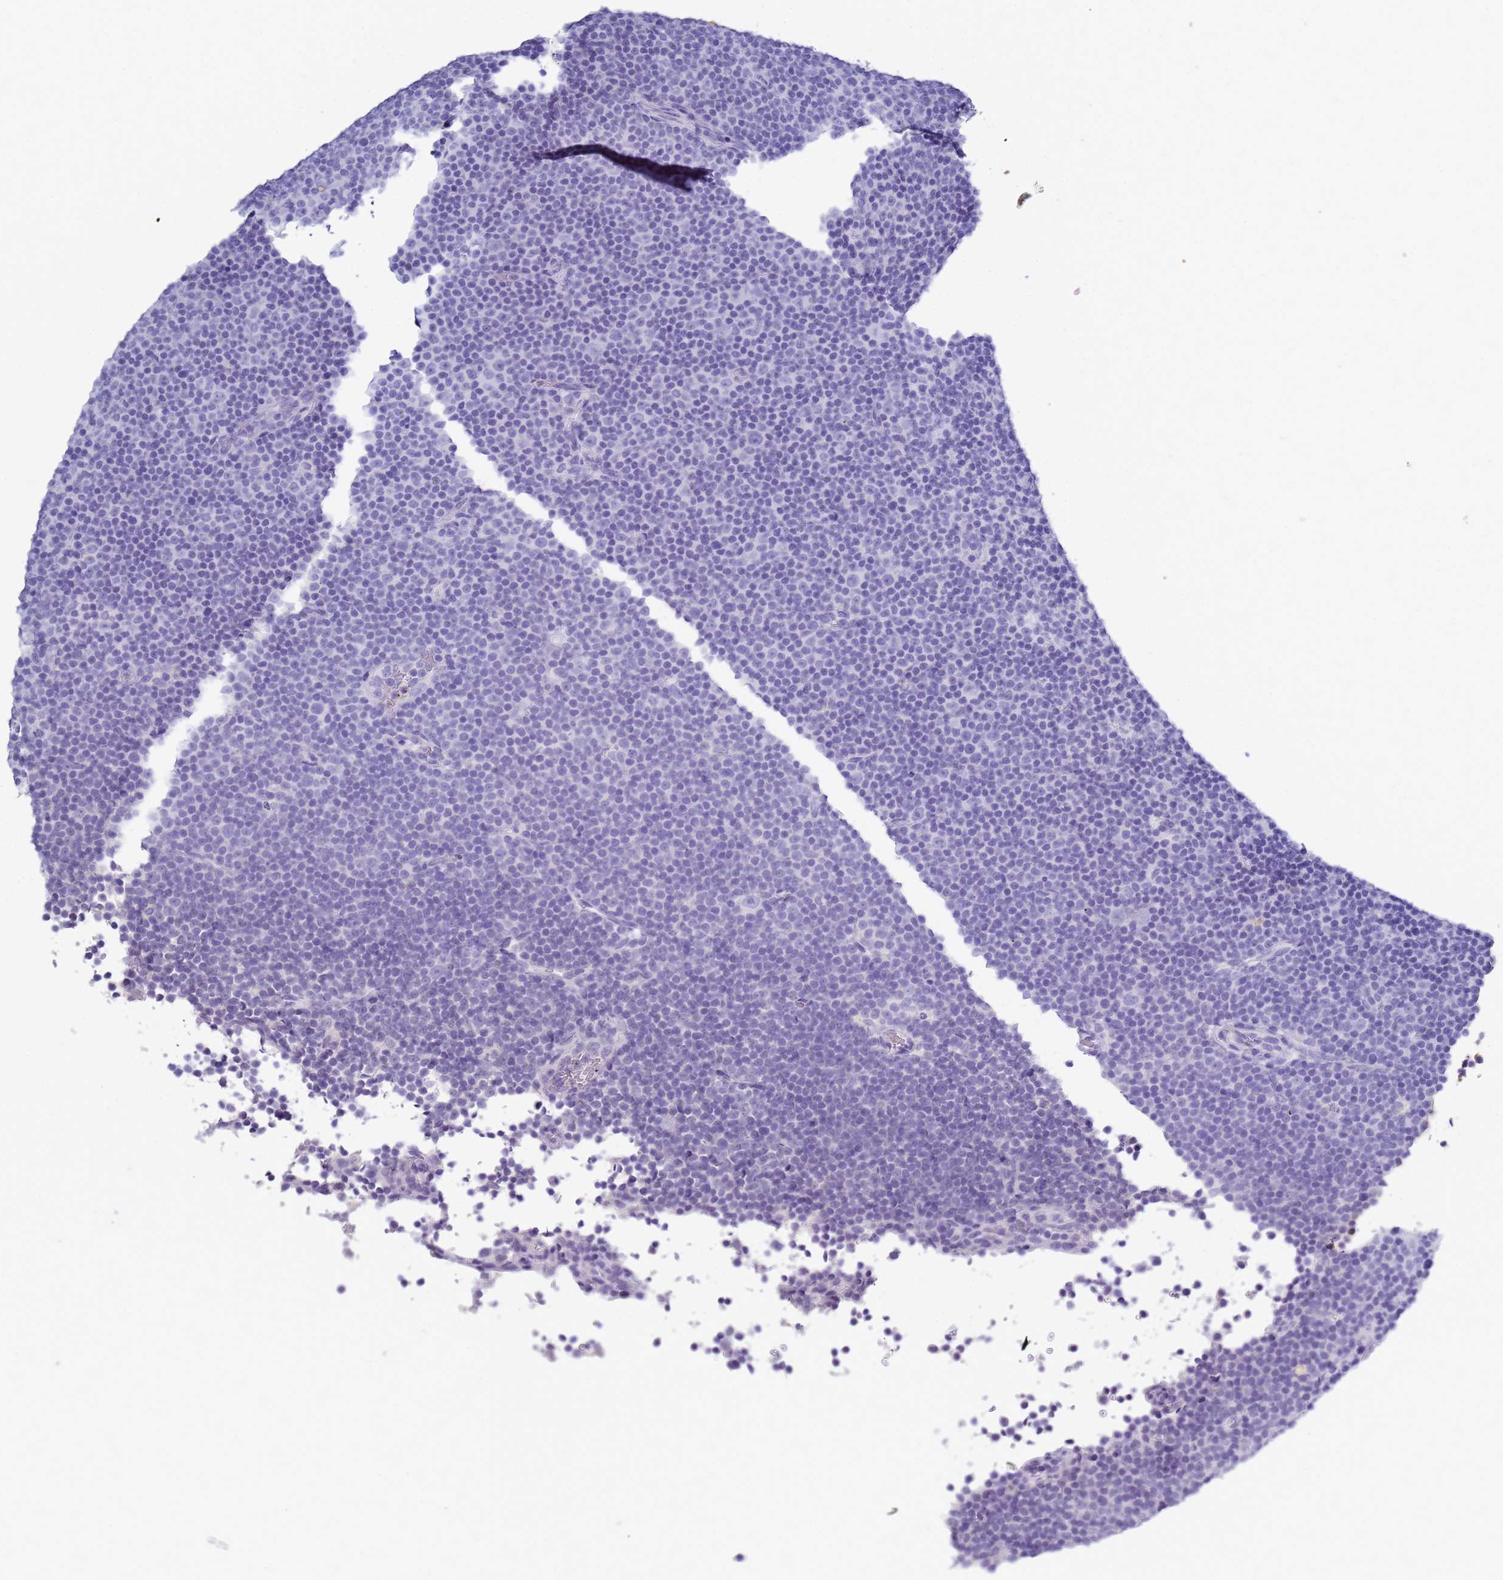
{"staining": {"intensity": "negative", "quantity": "none", "location": "none"}, "tissue": "lymphoma", "cell_type": "Tumor cells", "image_type": "cancer", "snomed": [{"axis": "morphology", "description": "Malignant lymphoma, non-Hodgkin's type, Low grade"}, {"axis": "topography", "description": "Lymph node"}], "caption": "IHC micrograph of human low-grade malignant lymphoma, non-Hodgkin's type stained for a protein (brown), which shows no staining in tumor cells.", "gene": "B3GNT8", "patient": {"sex": "female", "age": 67}}